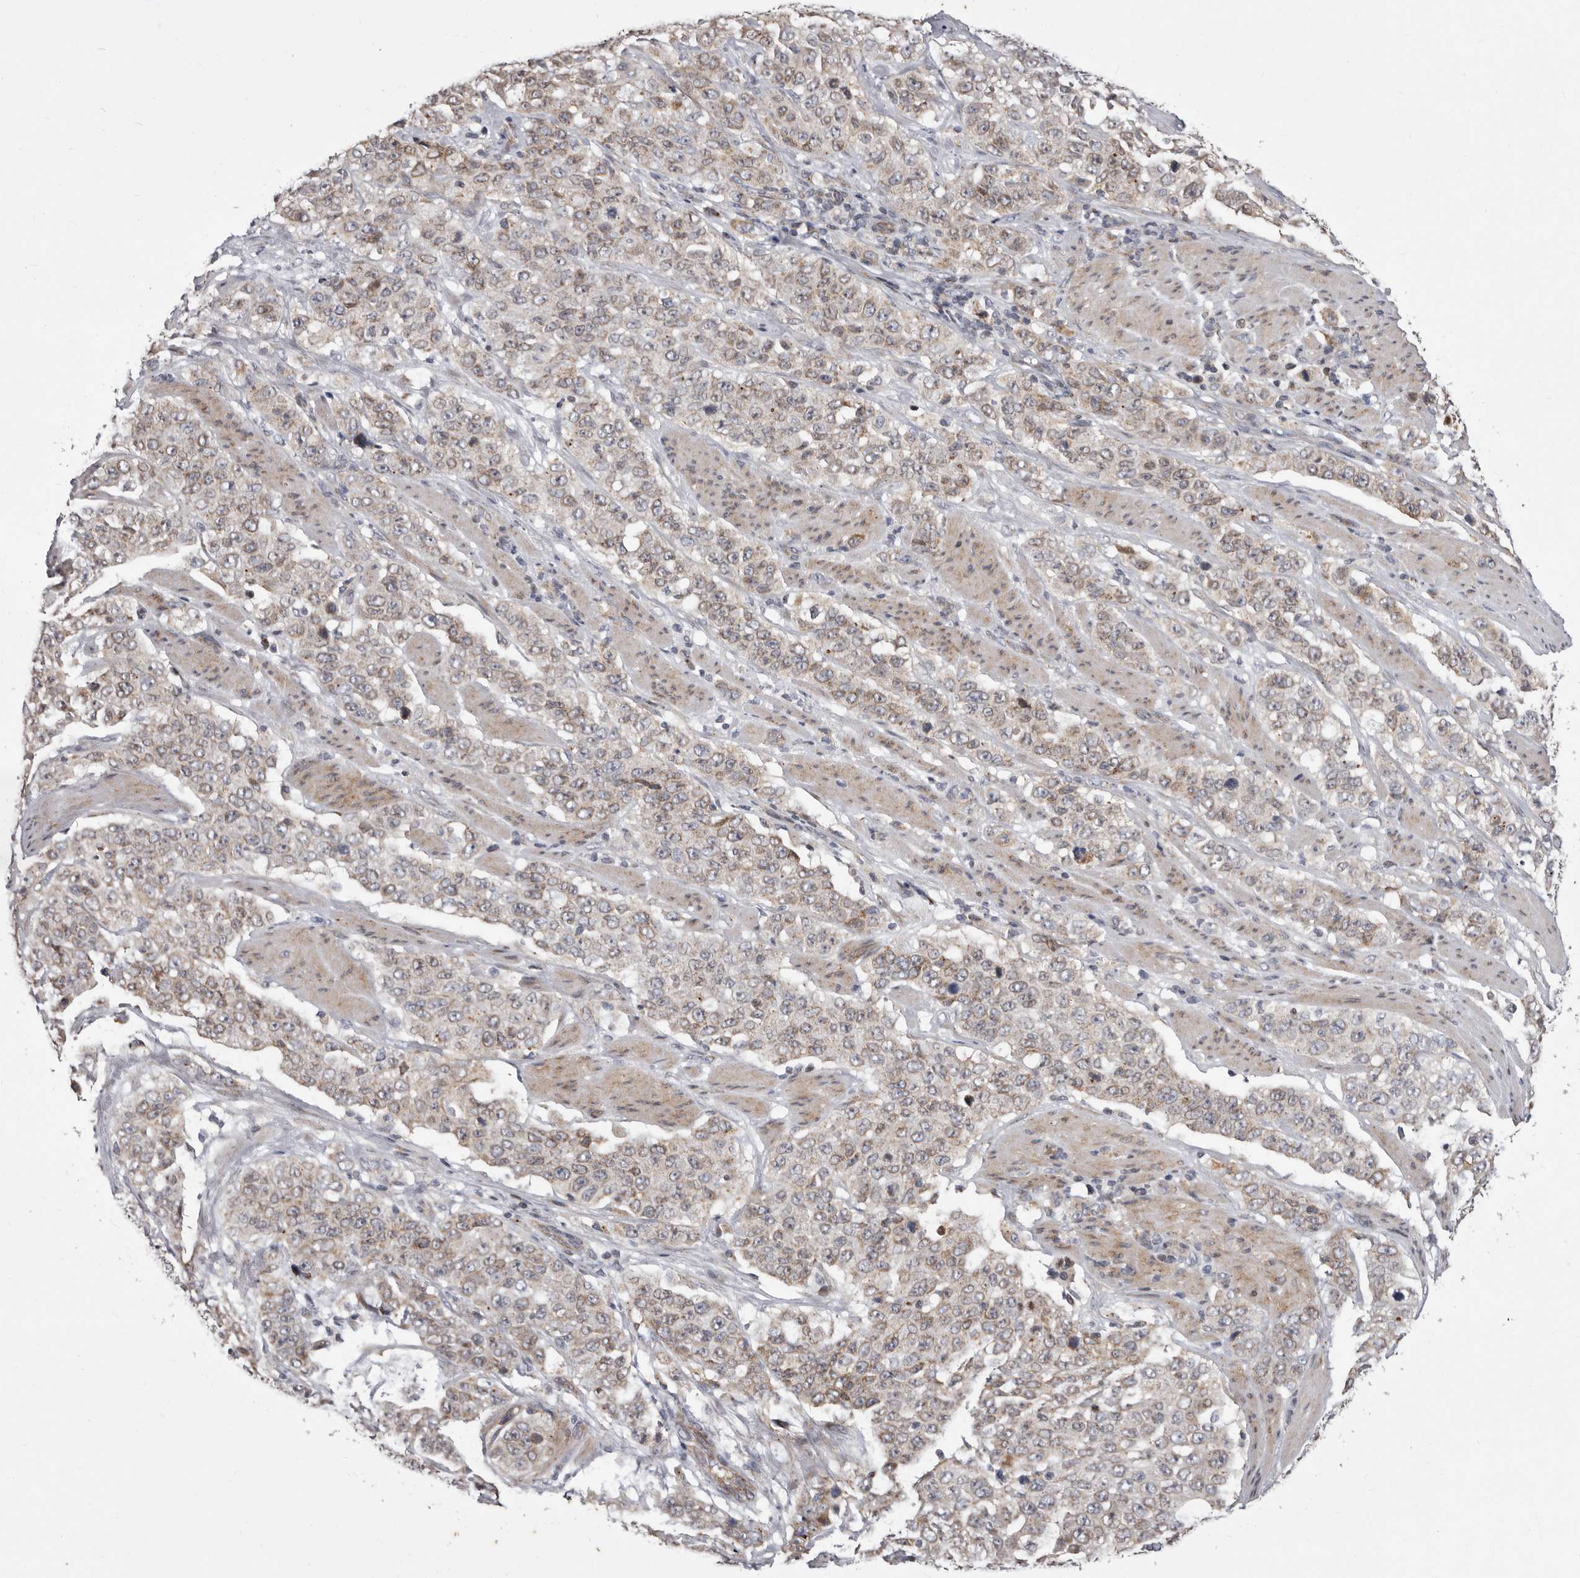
{"staining": {"intensity": "moderate", "quantity": "25%-75%", "location": "cytoplasmic/membranous"}, "tissue": "stomach cancer", "cell_type": "Tumor cells", "image_type": "cancer", "snomed": [{"axis": "morphology", "description": "Adenocarcinoma, NOS"}, {"axis": "topography", "description": "Stomach"}], "caption": "Stomach cancer stained for a protein exhibits moderate cytoplasmic/membranous positivity in tumor cells.", "gene": "TIMM17B", "patient": {"sex": "male", "age": 48}}